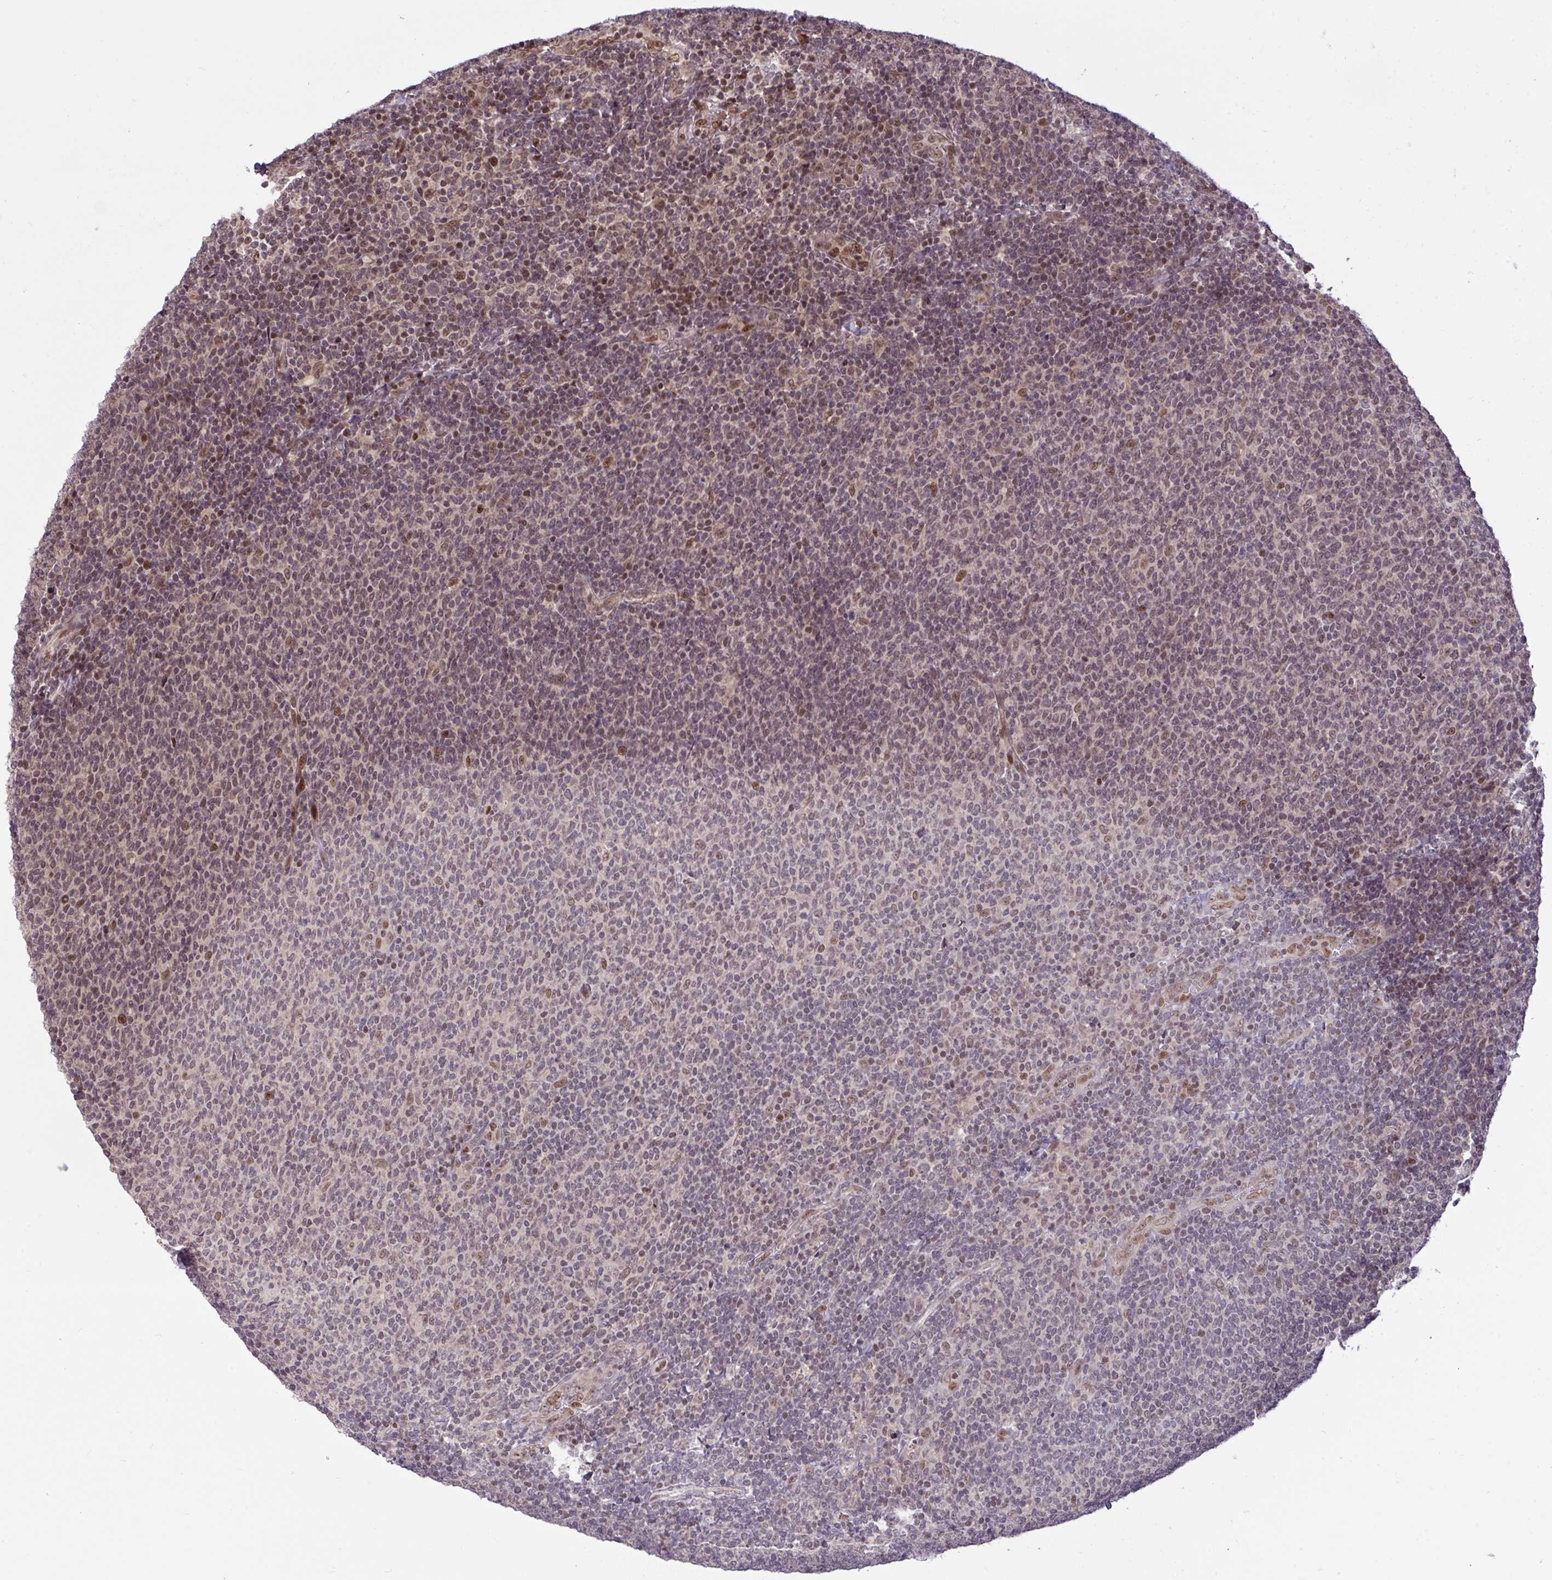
{"staining": {"intensity": "weak", "quantity": "25%-75%", "location": "nuclear"}, "tissue": "lymphoma", "cell_type": "Tumor cells", "image_type": "cancer", "snomed": [{"axis": "morphology", "description": "Malignant lymphoma, non-Hodgkin's type, Low grade"}, {"axis": "topography", "description": "Lymph node"}], "caption": "Human lymphoma stained with a protein marker displays weak staining in tumor cells.", "gene": "KLF2", "patient": {"sex": "male", "age": 52}}